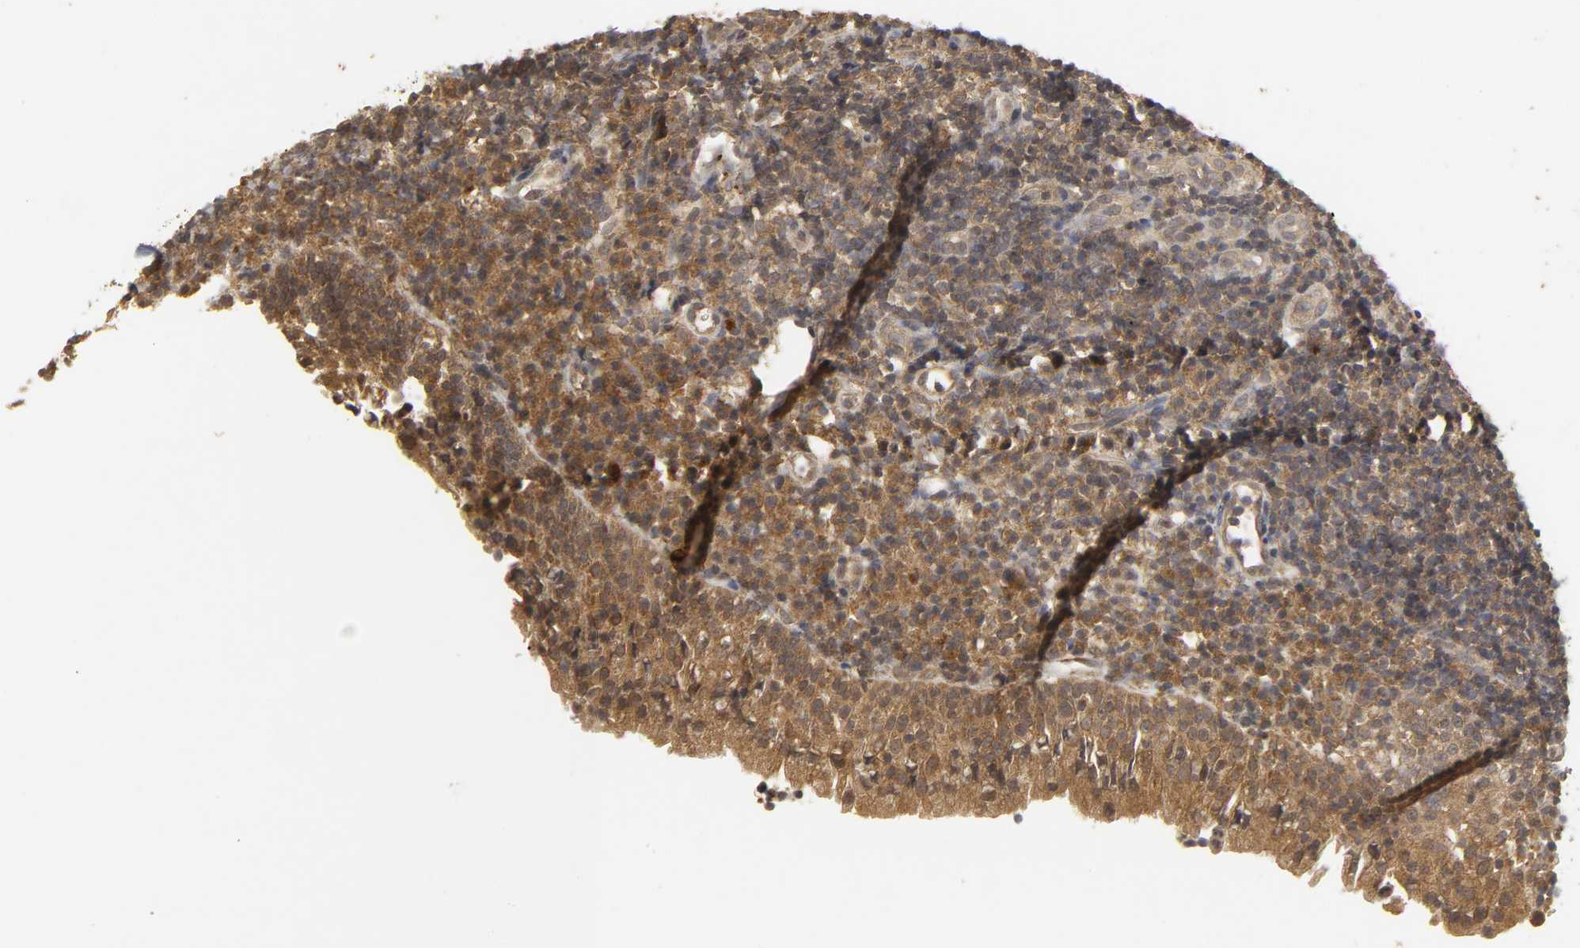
{"staining": {"intensity": "moderate", "quantity": ">75%", "location": "cytoplasmic/membranous"}, "tissue": "tonsil", "cell_type": "Germinal center cells", "image_type": "normal", "snomed": [{"axis": "morphology", "description": "Normal tissue, NOS"}, {"axis": "topography", "description": "Tonsil"}], "caption": "Approximately >75% of germinal center cells in benign tonsil show moderate cytoplasmic/membranous protein expression as visualized by brown immunohistochemical staining.", "gene": "TRAF6", "patient": {"sex": "female", "age": 40}}